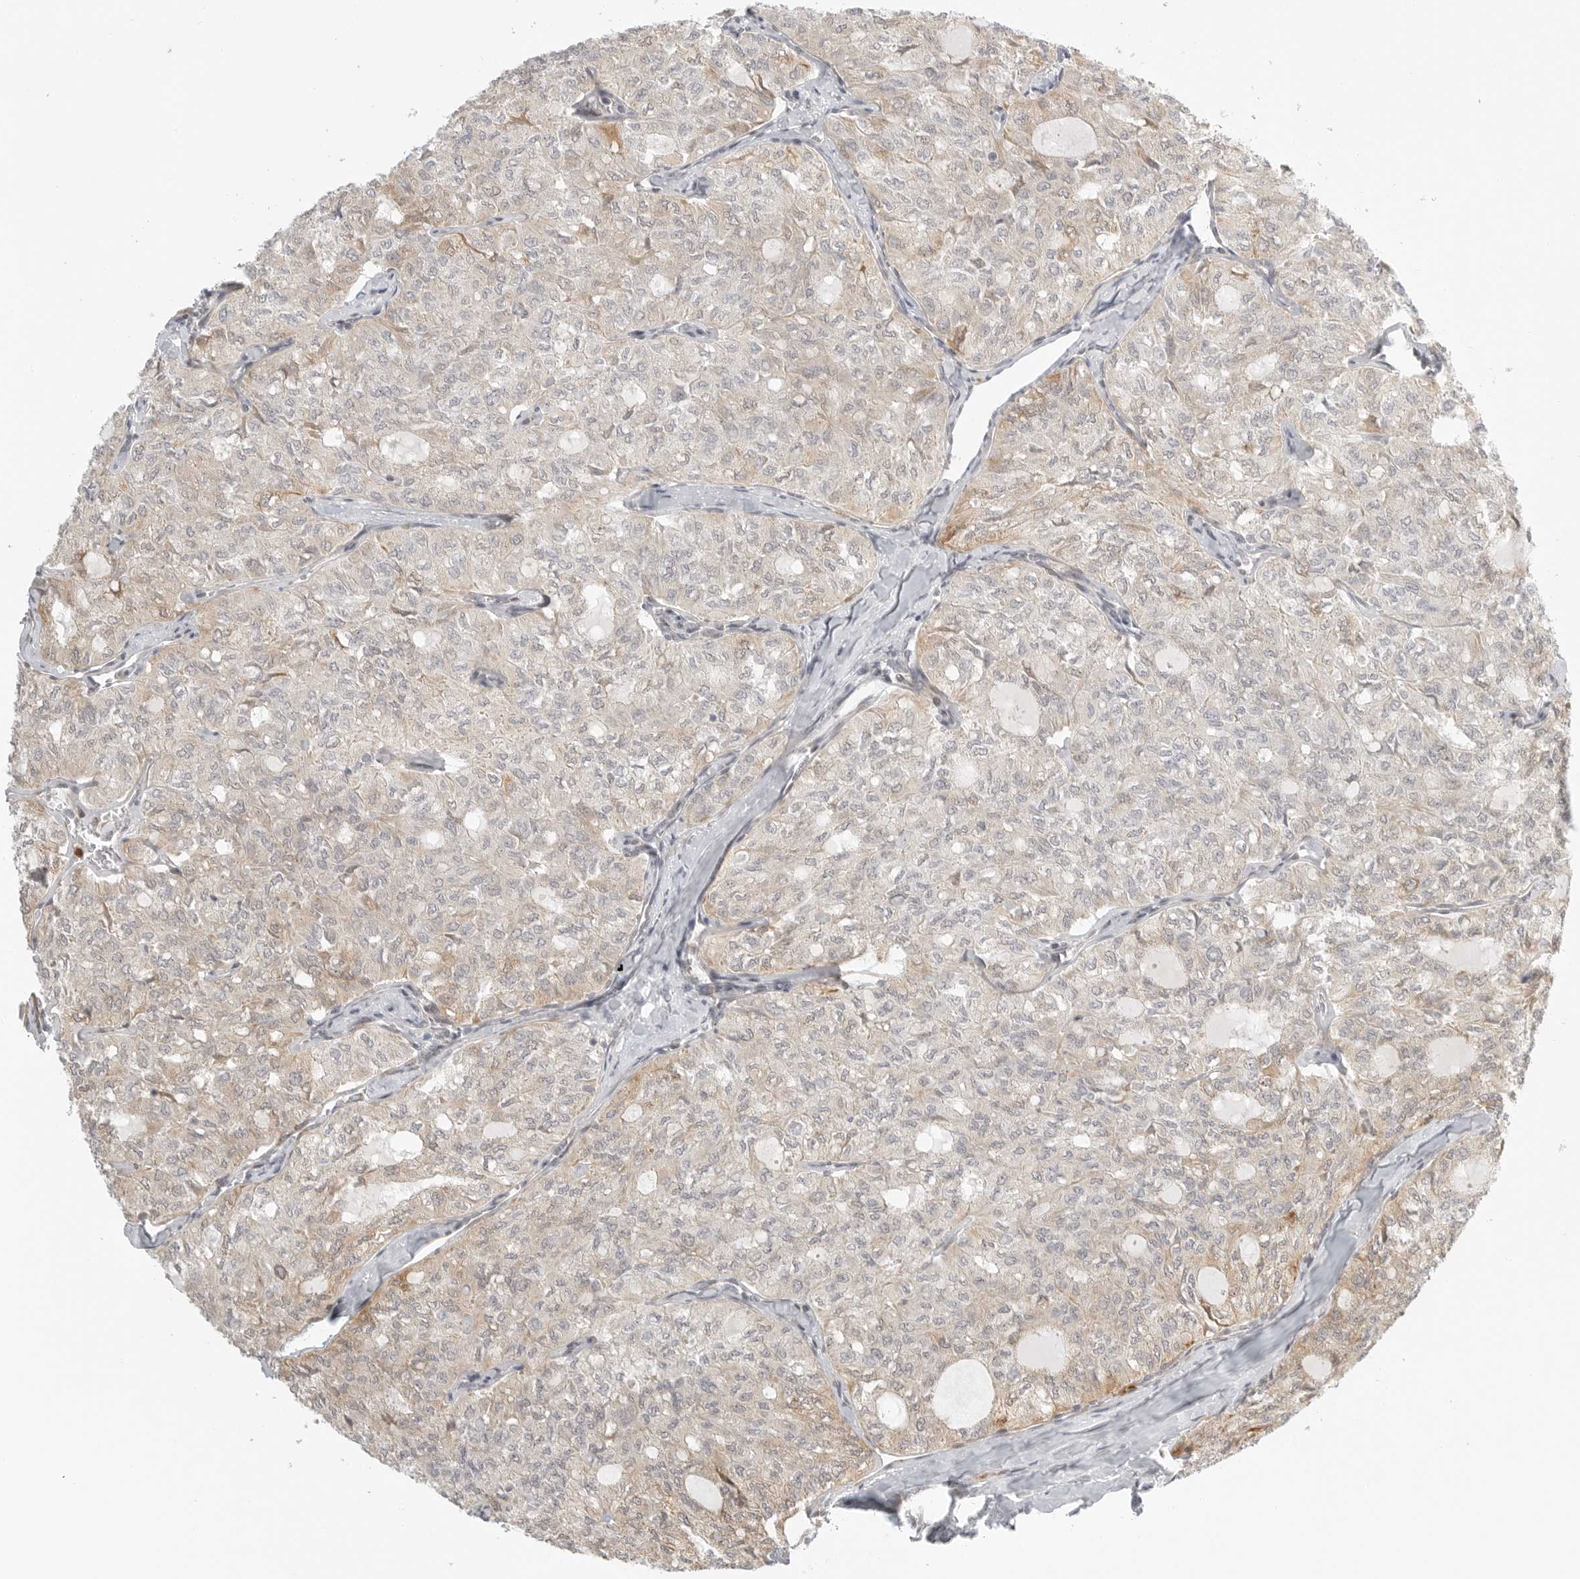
{"staining": {"intensity": "weak", "quantity": "<25%", "location": "cytoplasmic/membranous"}, "tissue": "thyroid cancer", "cell_type": "Tumor cells", "image_type": "cancer", "snomed": [{"axis": "morphology", "description": "Follicular adenoma carcinoma, NOS"}, {"axis": "topography", "description": "Thyroid gland"}], "caption": "This is an immunohistochemistry image of follicular adenoma carcinoma (thyroid). There is no staining in tumor cells.", "gene": "DSCC1", "patient": {"sex": "male", "age": 75}}